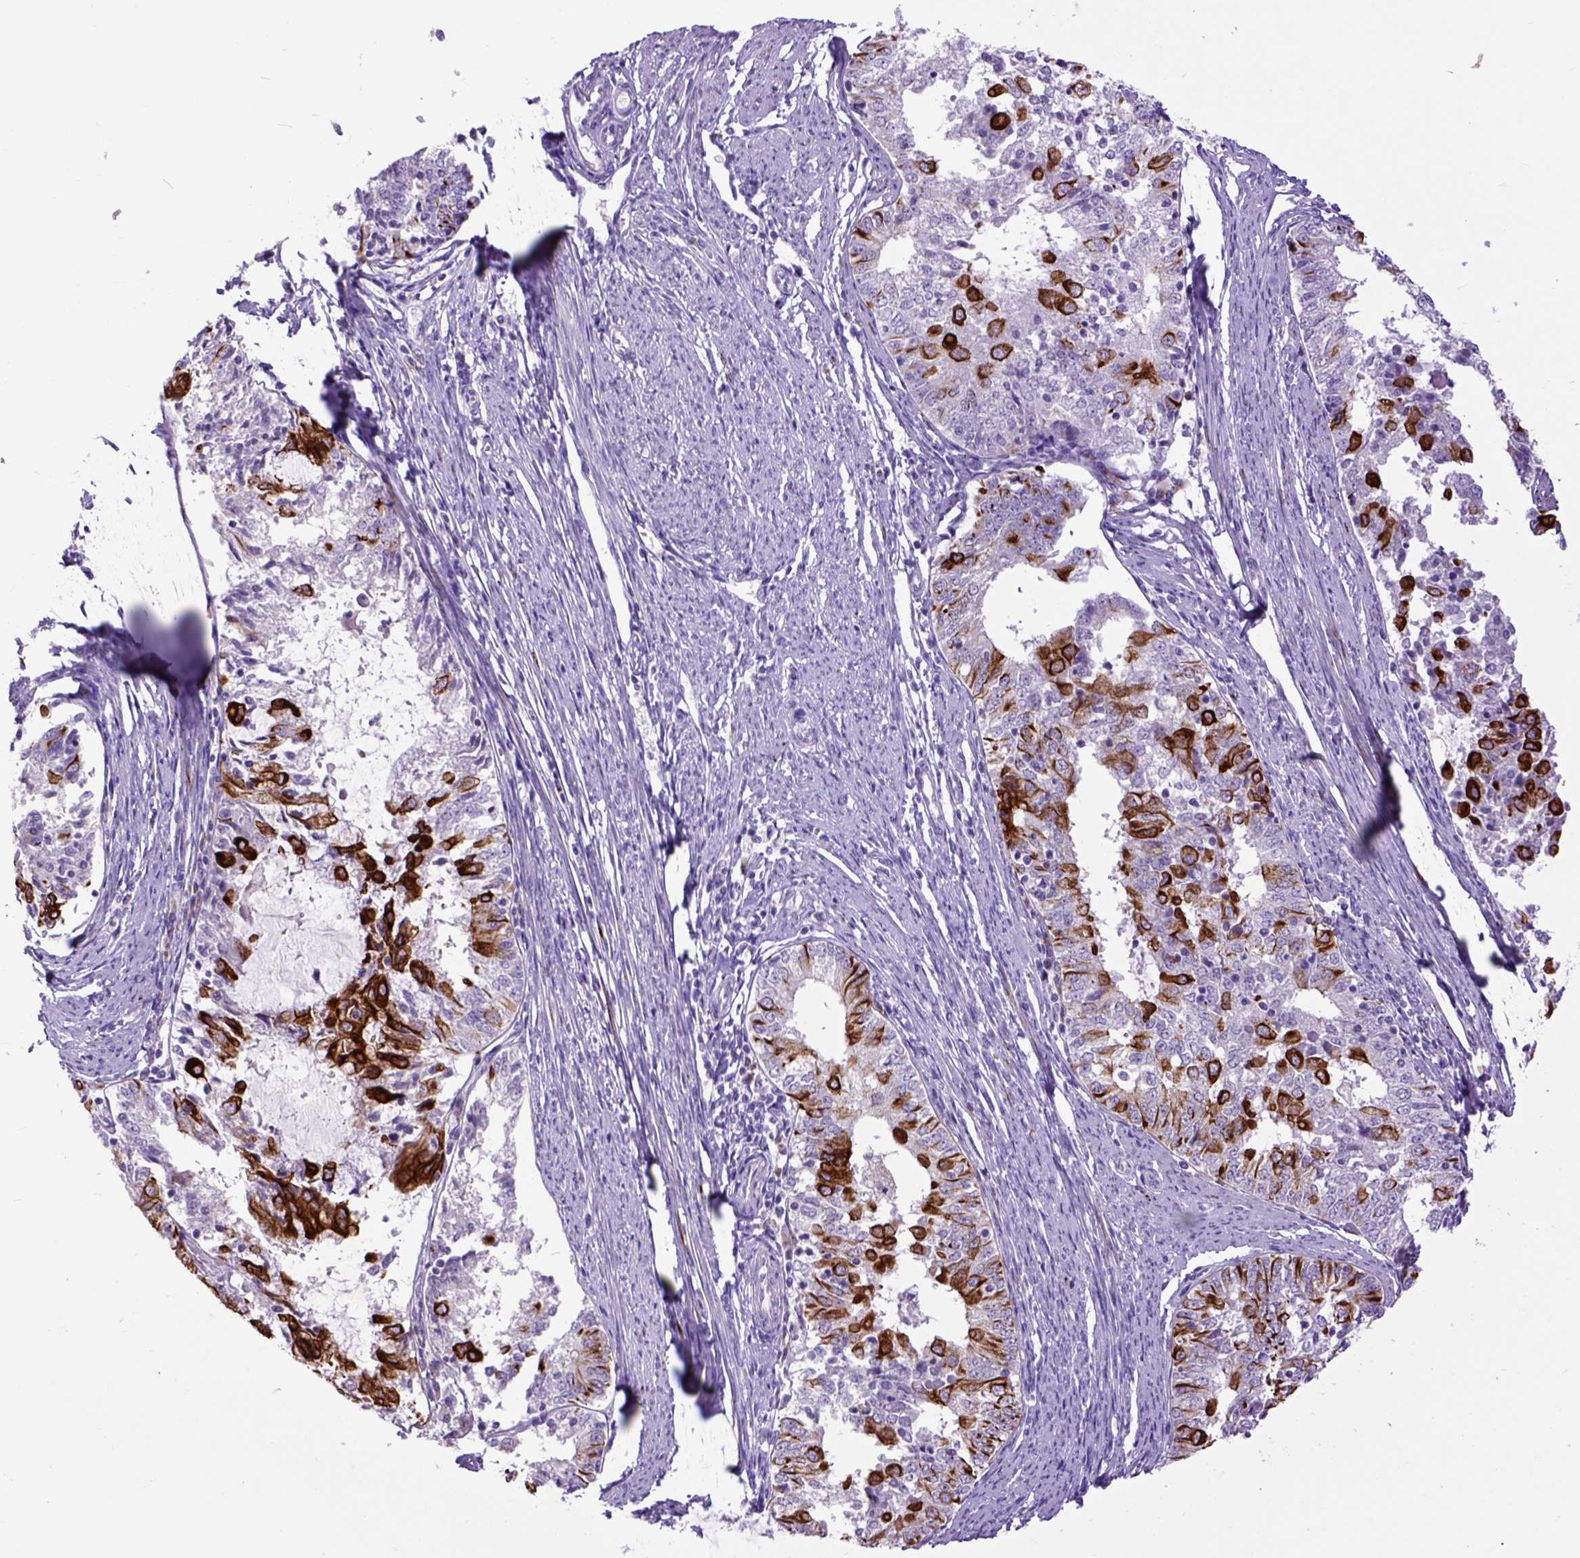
{"staining": {"intensity": "strong", "quantity": "25%-75%", "location": "cytoplasmic/membranous"}, "tissue": "endometrial cancer", "cell_type": "Tumor cells", "image_type": "cancer", "snomed": [{"axis": "morphology", "description": "Adenocarcinoma, NOS"}, {"axis": "topography", "description": "Endometrium"}], "caption": "Endometrial adenocarcinoma was stained to show a protein in brown. There is high levels of strong cytoplasmic/membranous staining in about 25%-75% of tumor cells.", "gene": "RAB25", "patient": {"sex": "female", "age": 57}}